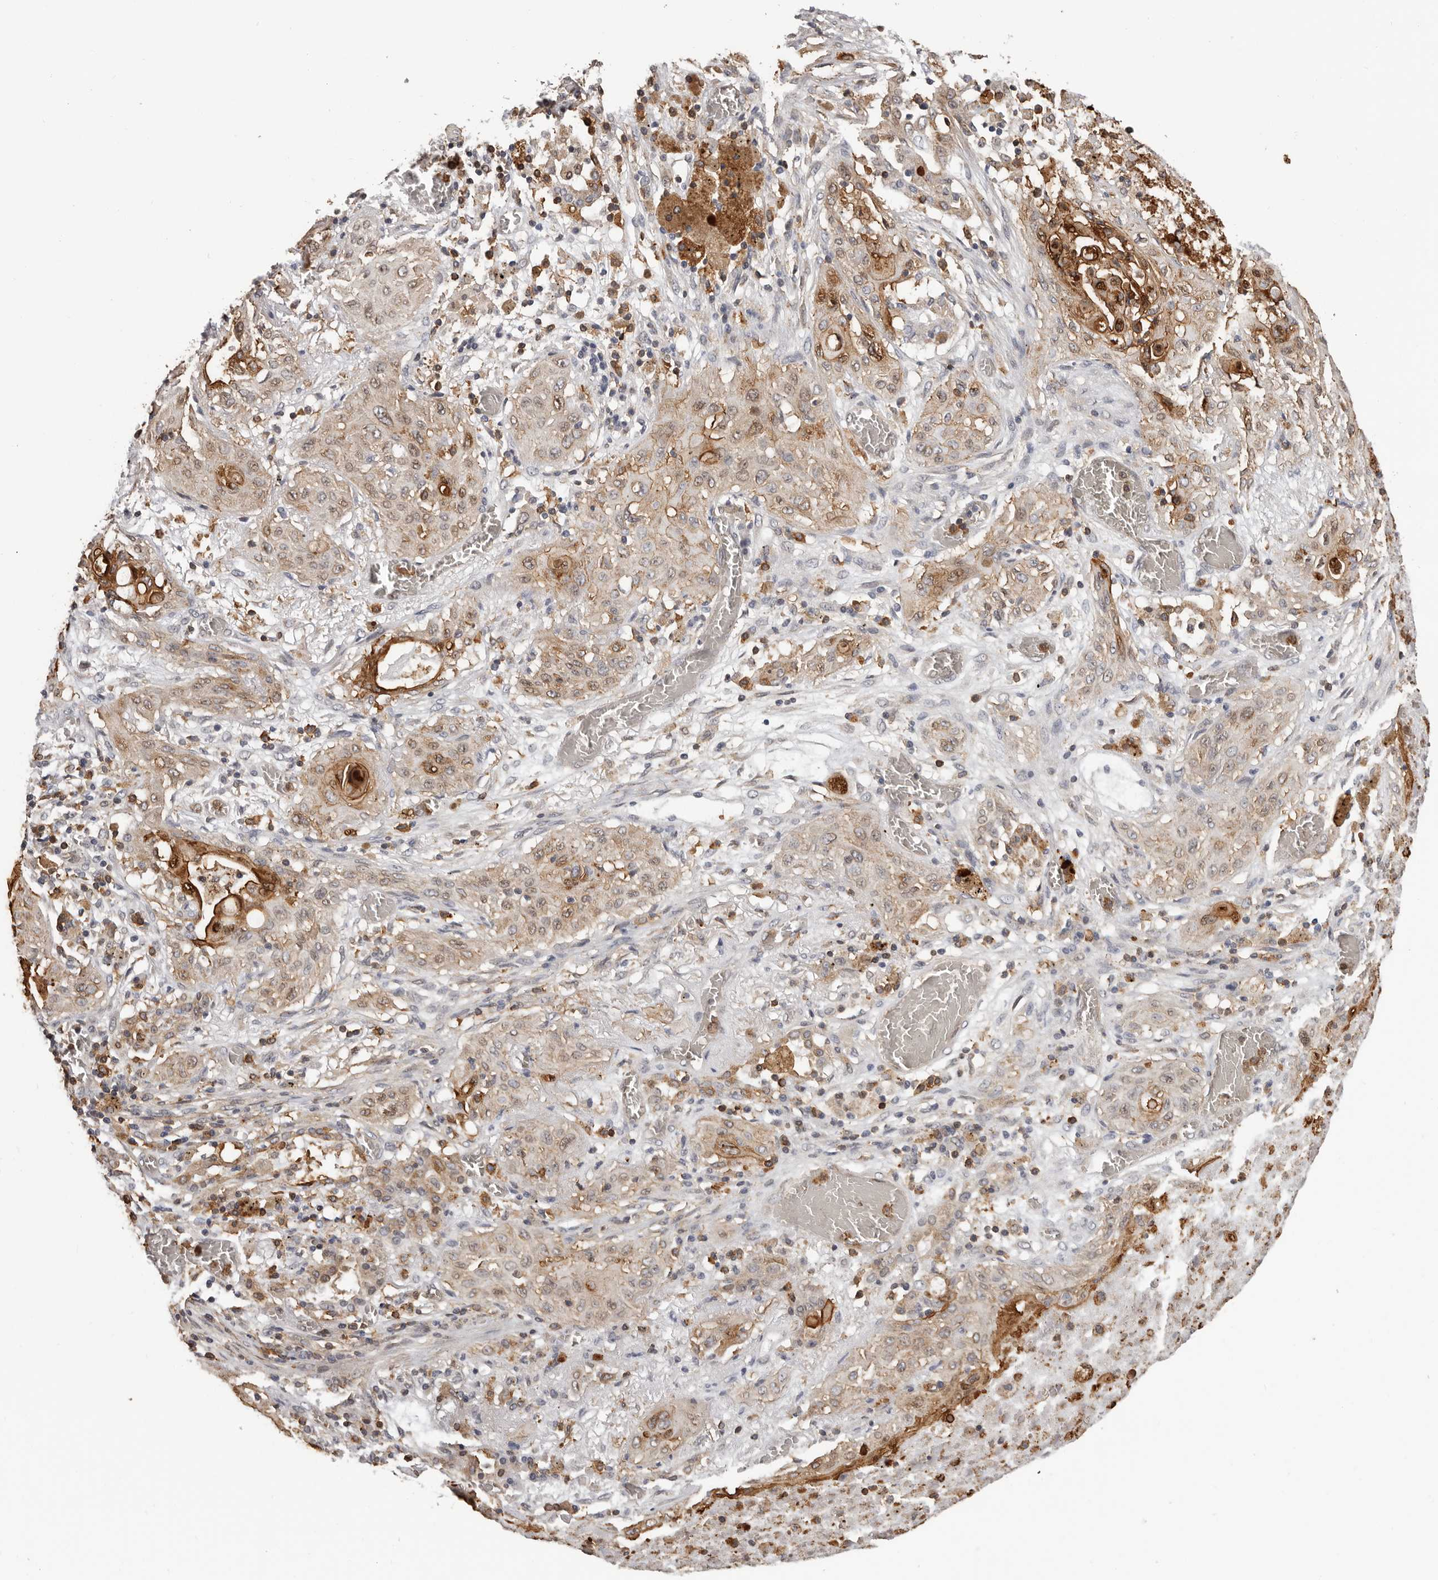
{"staining": {"intensity": "weak", "quantity": ">75%", "location": "cytoplasmic/membranous"}, "tissue": "lung cancer", "cell_type": "Tumor cells", "image_type": "cancer", "snomed": [{"axis": "morphology", "description": "Squamous cell carcinoma, NOS"}, {"axis": "topography", "description": "Lung"}], "caption": "This photomicrograph shows lung cancer (squamous cell carcinoma) stained with IHC to label a protein in brown. The cytoplasmic/membranous of tumor cells show weak positivity for the protein. Nuclei are counter-stained blue.", "gene": "PRR12", "patient": {"sex": "female", "age": 47}}